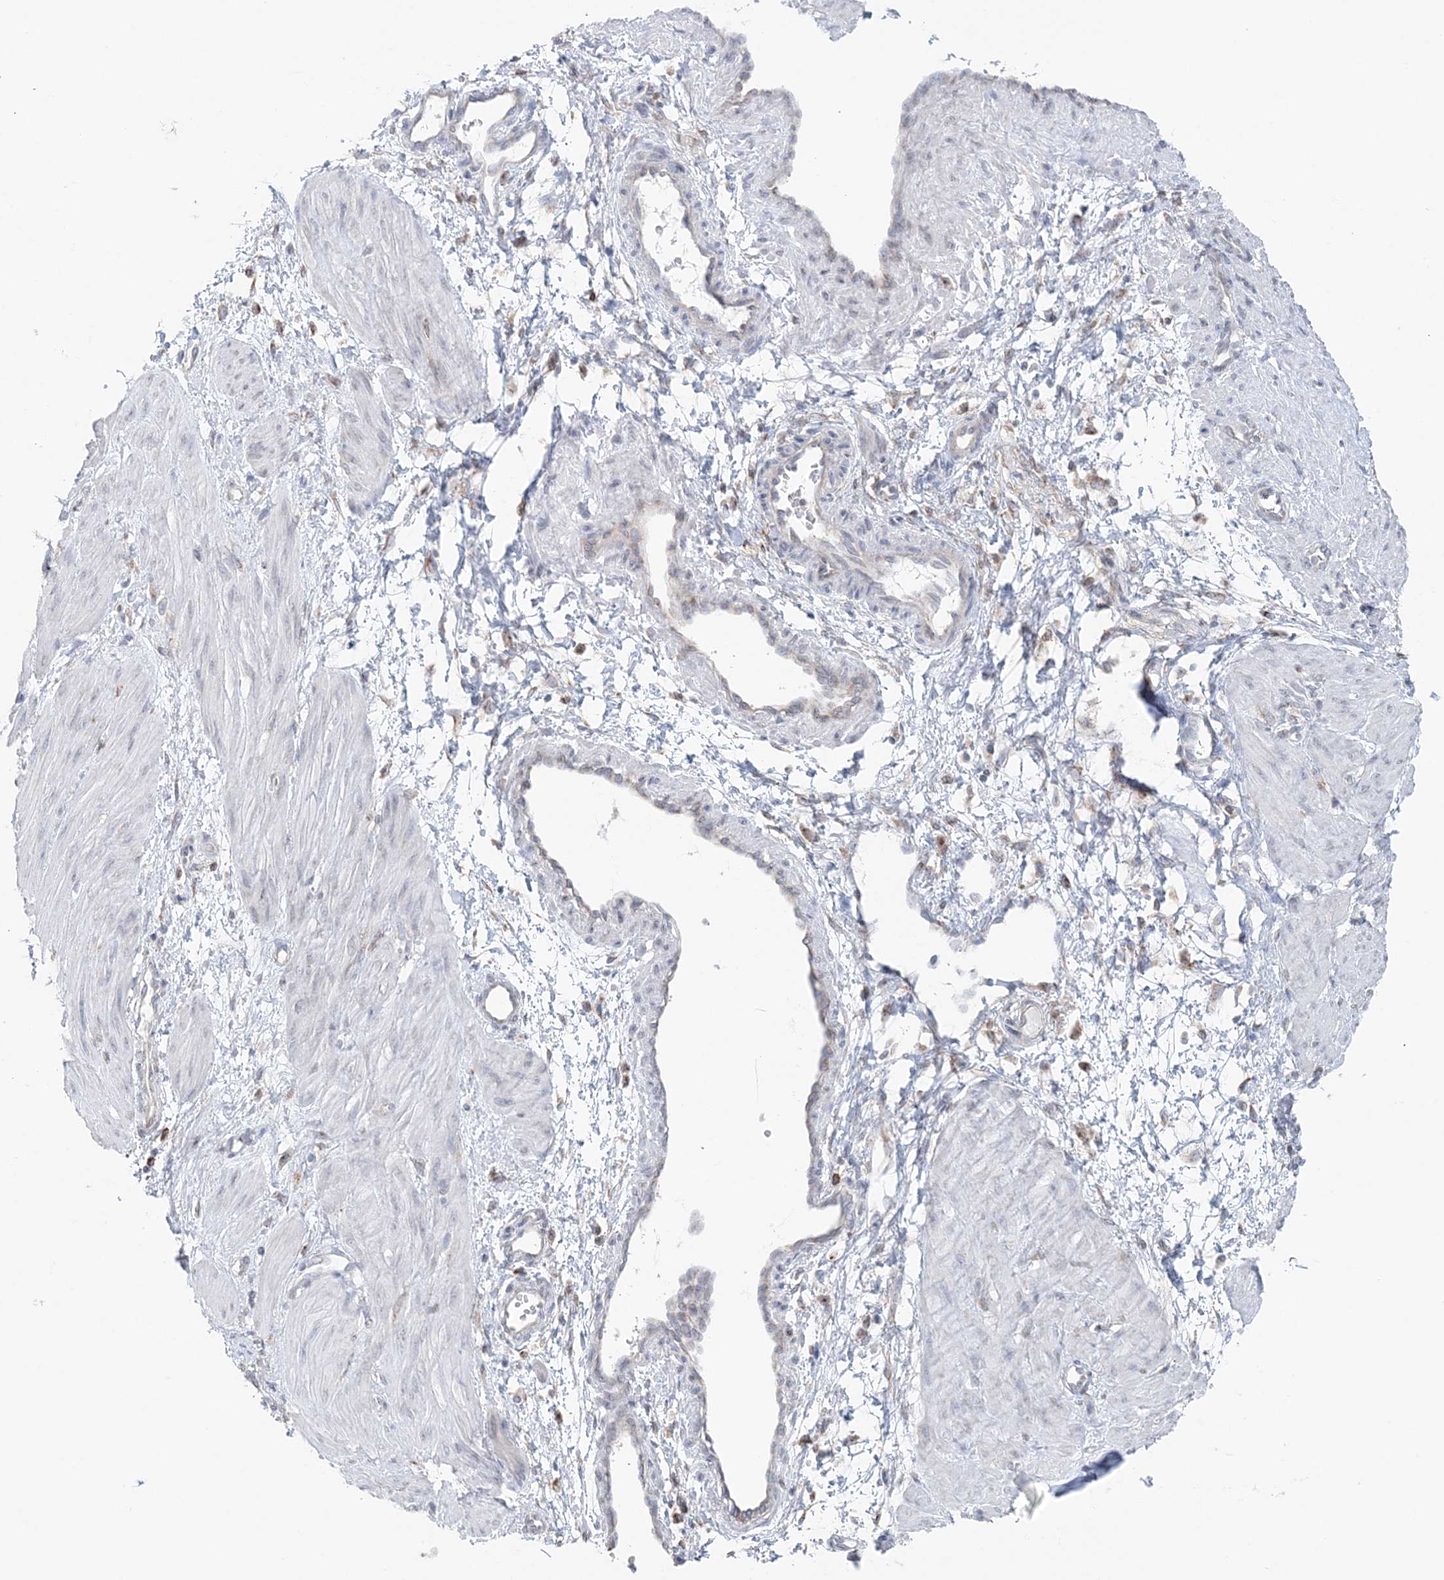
{"staining": {"intensity": "negative", "quantity": "none", "location": "none"}, "tissue": "smooth muscle", "cell_type": "Smooth muscle cells", "image_type": "normal", "snomed": [{"axis": "morphology", "description": "Normal tissue, NOS"}, {"axis": "topography", "description": "Endometrium"}], "caption": "A photomicrograph of smooth muscle stained for a protein exhibits no brown staining in smooth muscle cells. The staining was performed using DAB (3,3'-diaminobenzidine) to visualize the protein expression in brown, while the nuclei were stained in blue with hematoxylin (Magnification: 20x).", "gene": "TMED10", "patient": {"sex": "female", "age": 33}}